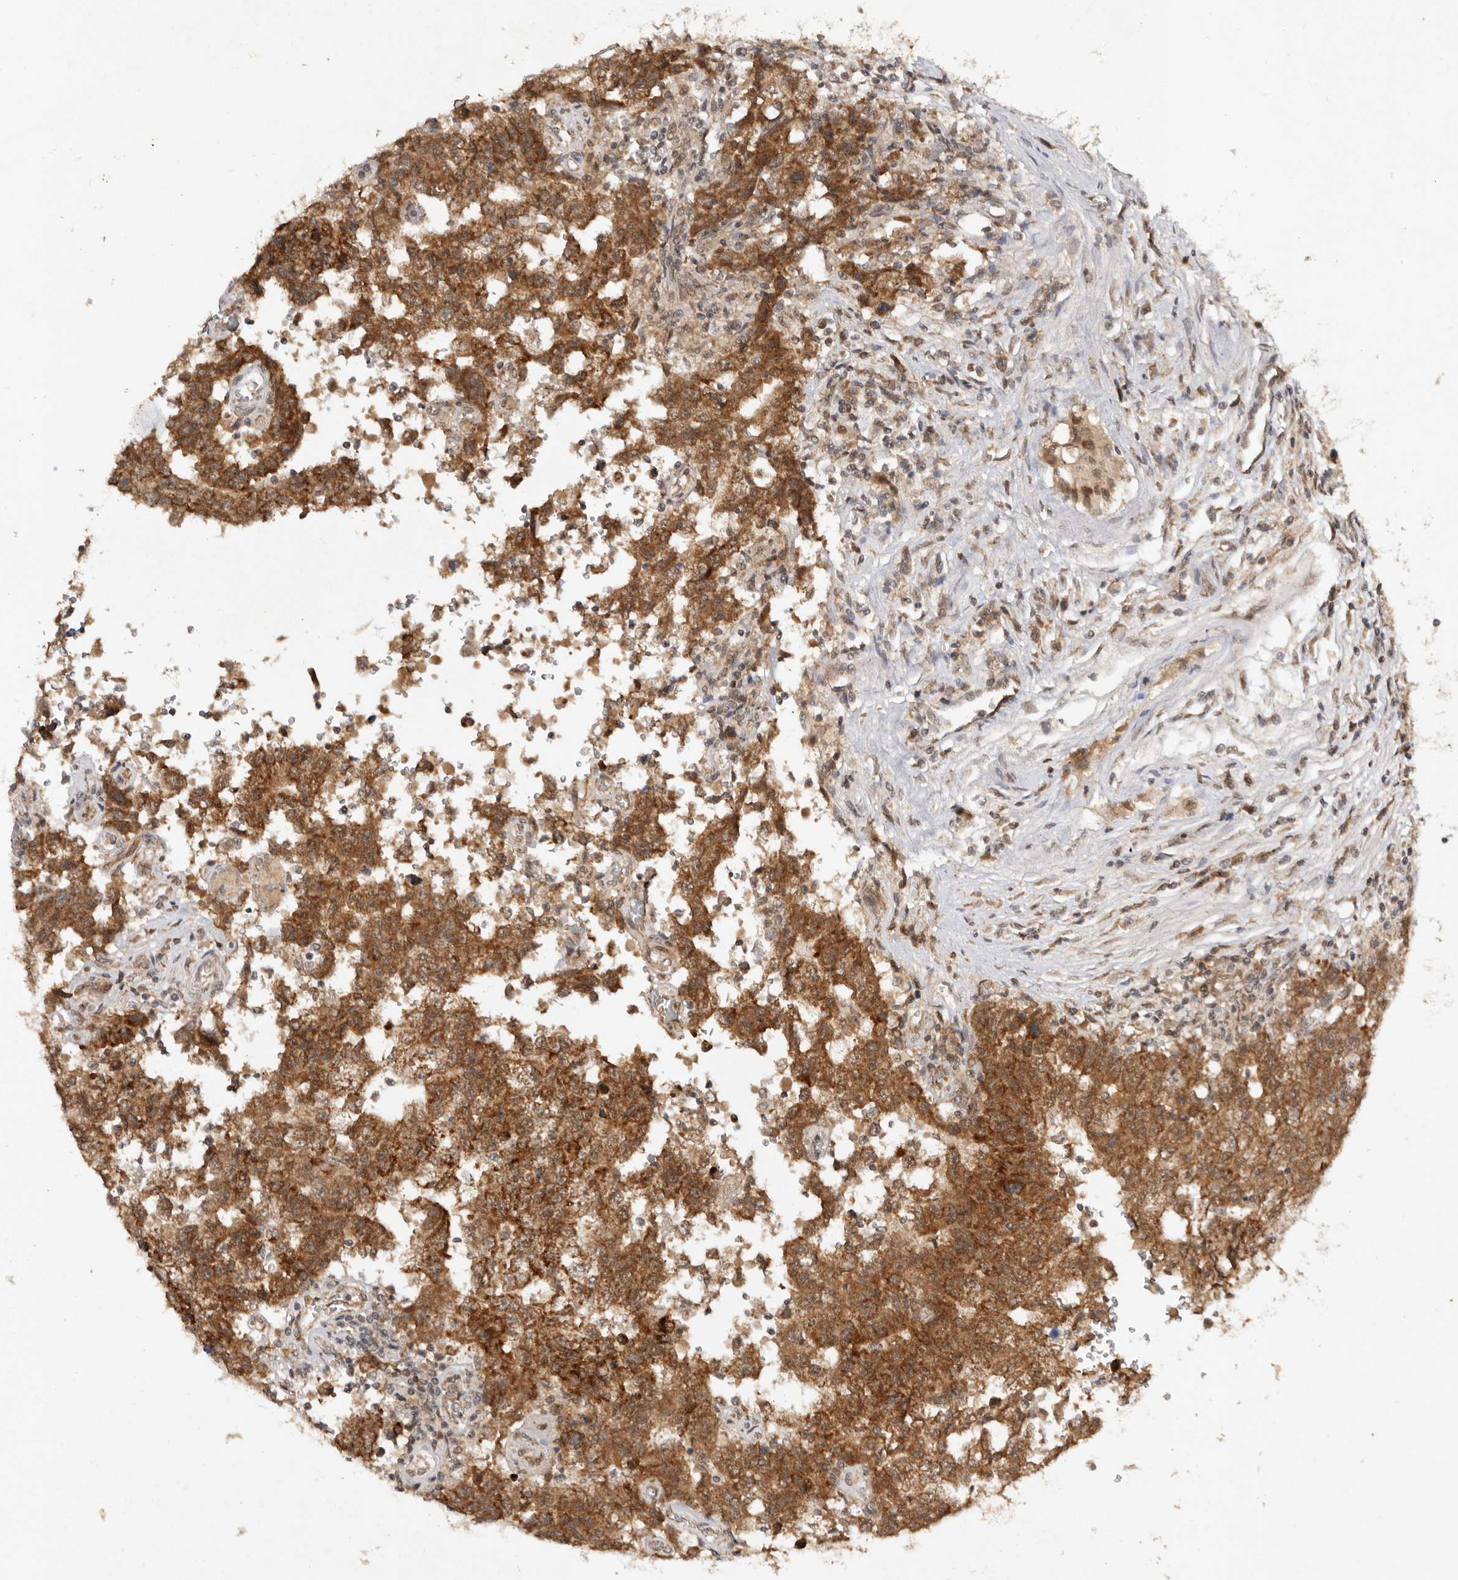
{"staining": {"intensity": "moderate", "quantity": ">75%", "location": "cytoplasmic/membranous"}, "tissue": "testis cancer", "cell_type": "Tumor cells", "image_type": "cancer", "snomed": [{"axis": "morphology", "description": "Carcinoma, Embryonal, NOS"}, {"axis": "topography", "description": "Testis"}], "caption": "A brown stain shows moderate cytoplasmic/membranous expression of a protein in embryonal carcinoma (testis) tumor cells. (DAB = brown stain, brightfield microscopy at high magnification).", "gene": "TARS2", "patient": {"sex": "male", "age": 26}}